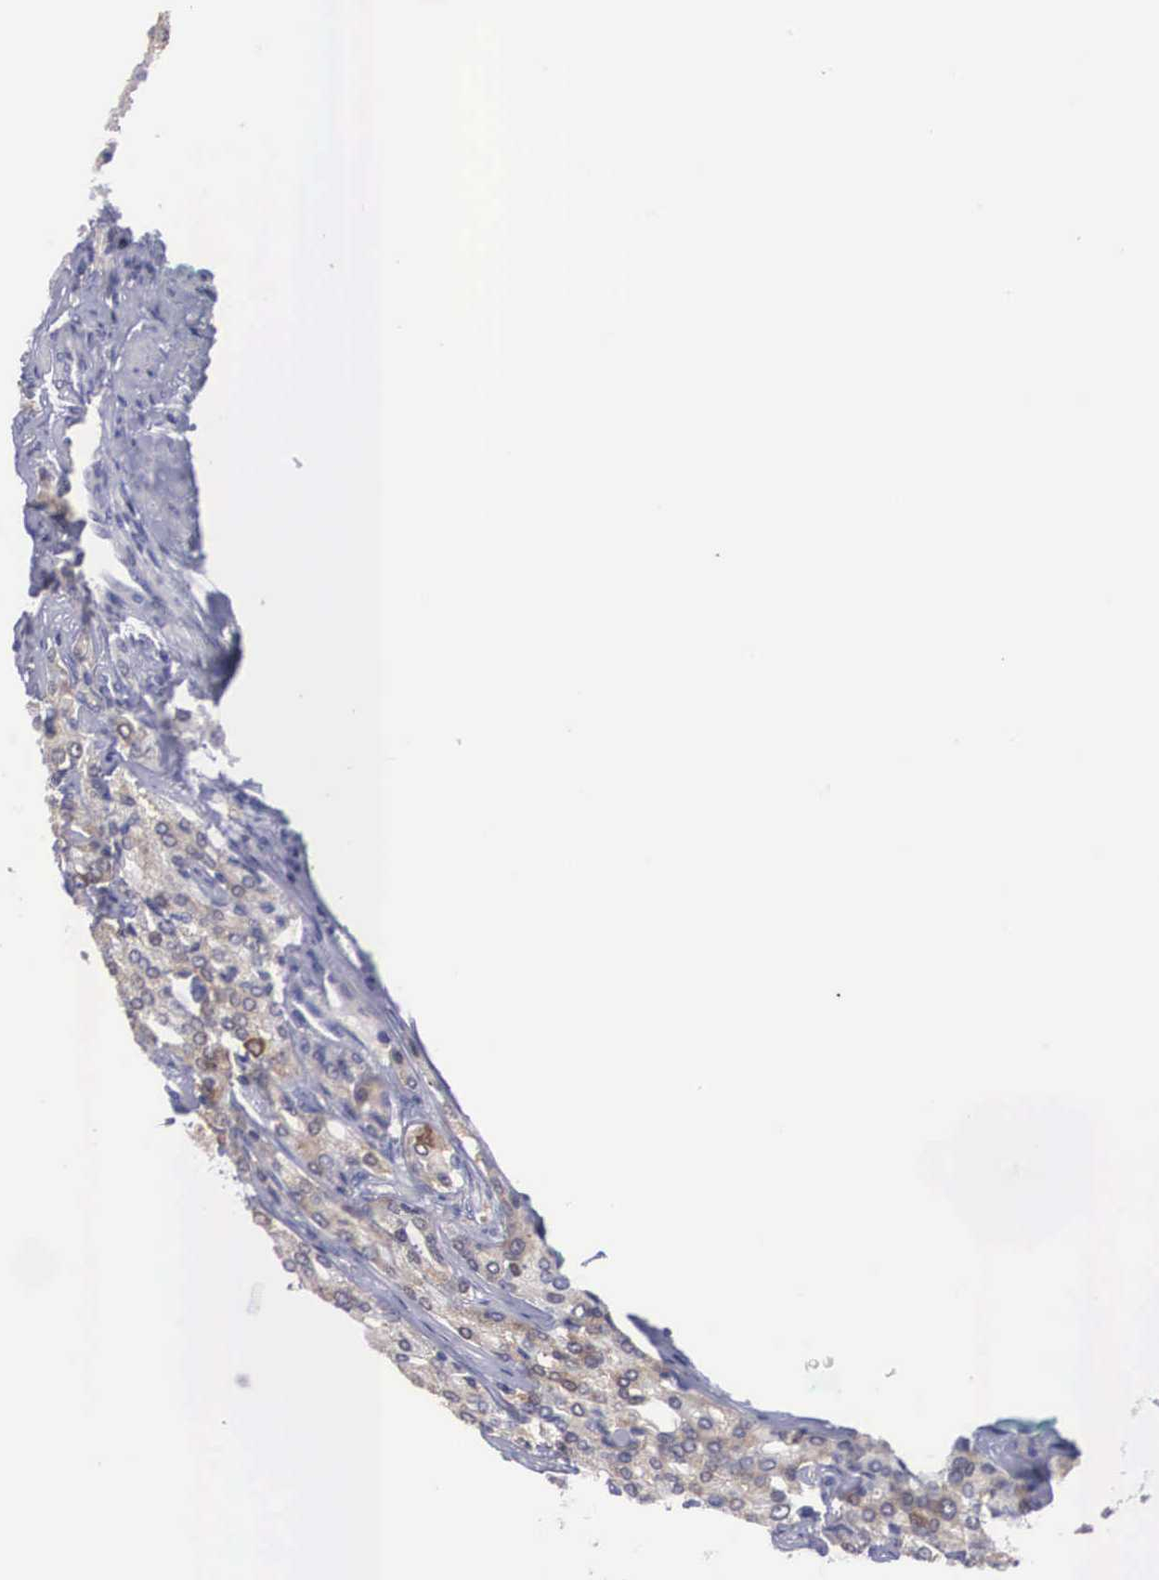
{"staining": {"intensity": "moderate", "quantity": "25%-75%", "location": "cytoplasmic/membranous"}, "tissue": "prostate cancer", "cell_type": "Tumor cells", "image_type": "cancer", "snomed": [{"axis": "morphology", "description": "Adenocarcinoma, Medium grade"}, {"axis": "topography", "description": "Prostate"}], "caption": "There is medium levels of moderate cytoplasmic/membranous staining in tumor cells of prostate medium-grade adenocarcinoma, as demonstrated by immunohistochemical staining (brown color).", "gene": "REPS2", "patient": {"sex": "male", "age": 72}}